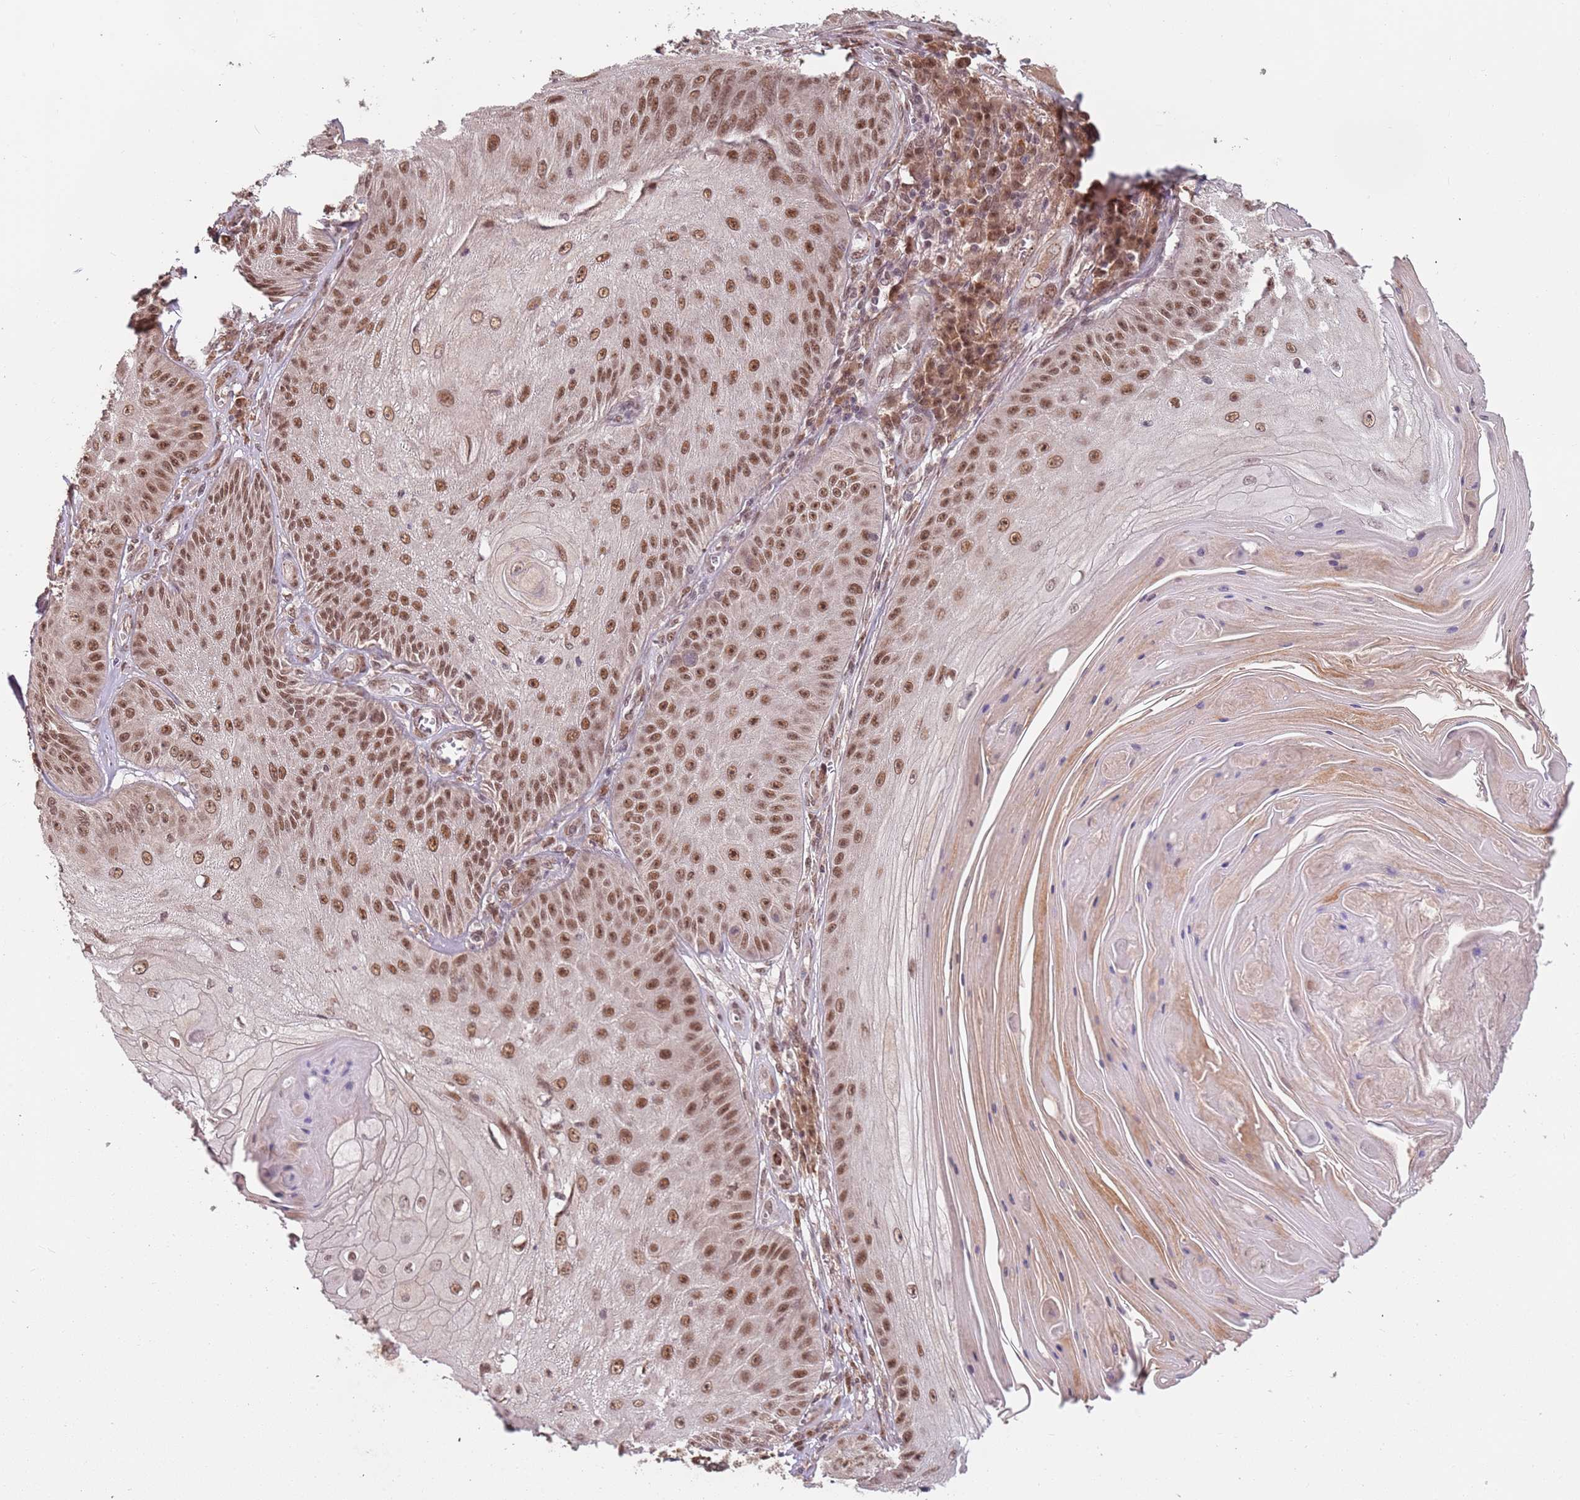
{"staining": {"intensity": "moderate", "quantity": ">75%", "location": "nuclear"}, "tissue": "skin cancer", "cell_type": "Tumor cells", "image_type": "cancer", "snomed": [{"axis": "morphology", "description": "Squamous cell carcinoma, NOS"}, {"axis": "topography", "description": "Skin"}], "caption": "Immunohistochemical staining of skin cancer (squamous cell carcinoma) reveals medium levels of moderate nuclear protein expression in about >75% of tumor cells. The protein of interest is shown in brown color, while the nuclei are stained blue.", "gene": "POLR3H", "patient": {"sex": "male", "age": 70}}